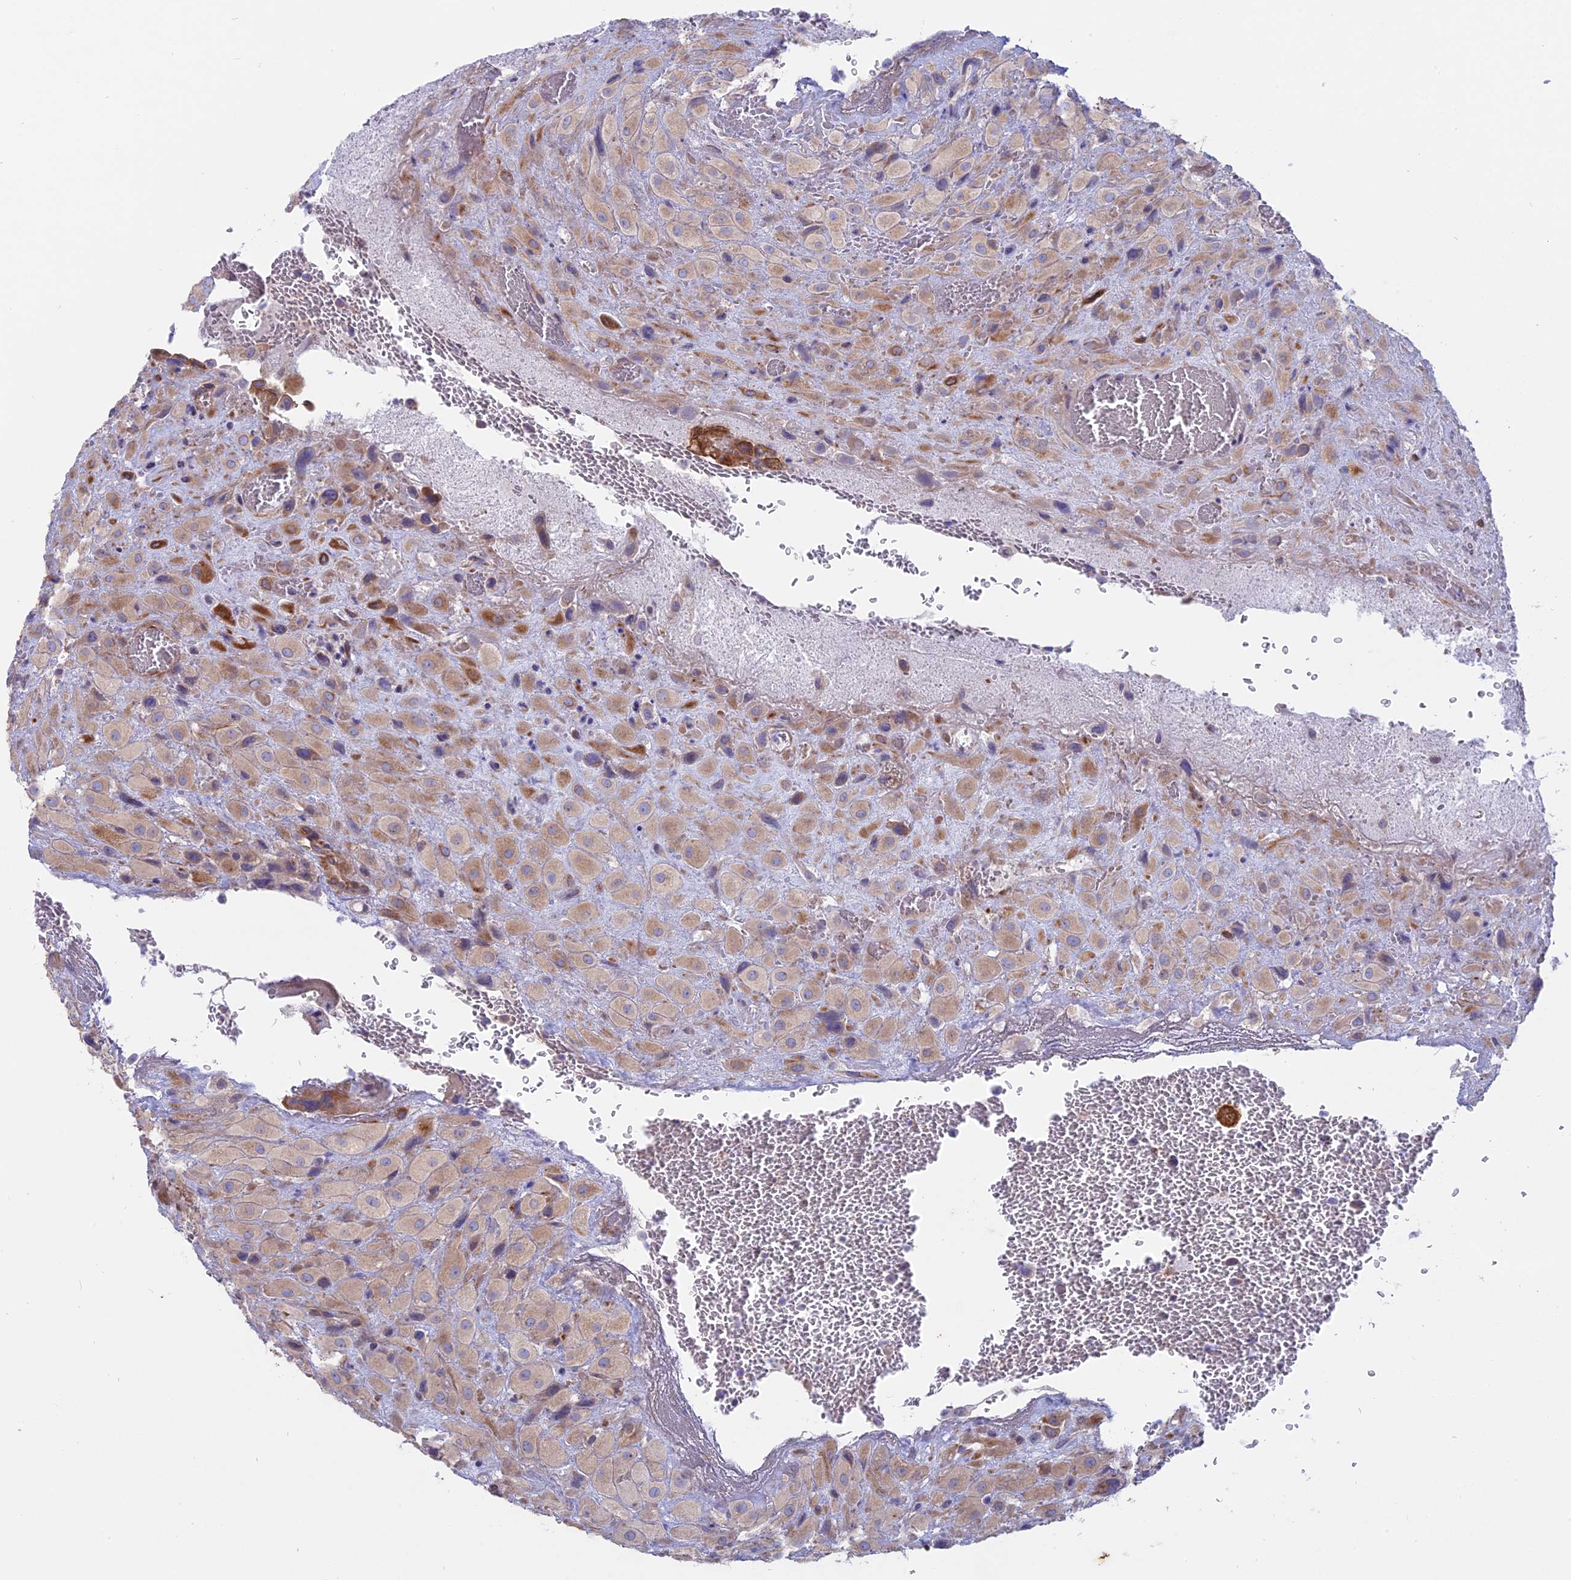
{"staining": {"intensity": "moderate", "quantity": "<25%", "location": "cytoplasmic/membranous"}, "tissue": "placenta", "cell_type": "Decidual cells", "image_type": "normal", "snomed": [{"axis": "morphology", "description": "Normal tissue, NOS"}, {"axis": "topography", "description": "Placenta"}], "caption": "Moderate cytoplasmic/membranous protein staining is appreciated in approximately <25% of decidual cells in placenta. (brown staining indicates protein expression, while blue staining denotes nuclei).", "gene": "MYO5B", "patient": {"sex": "female", "age": 35}}